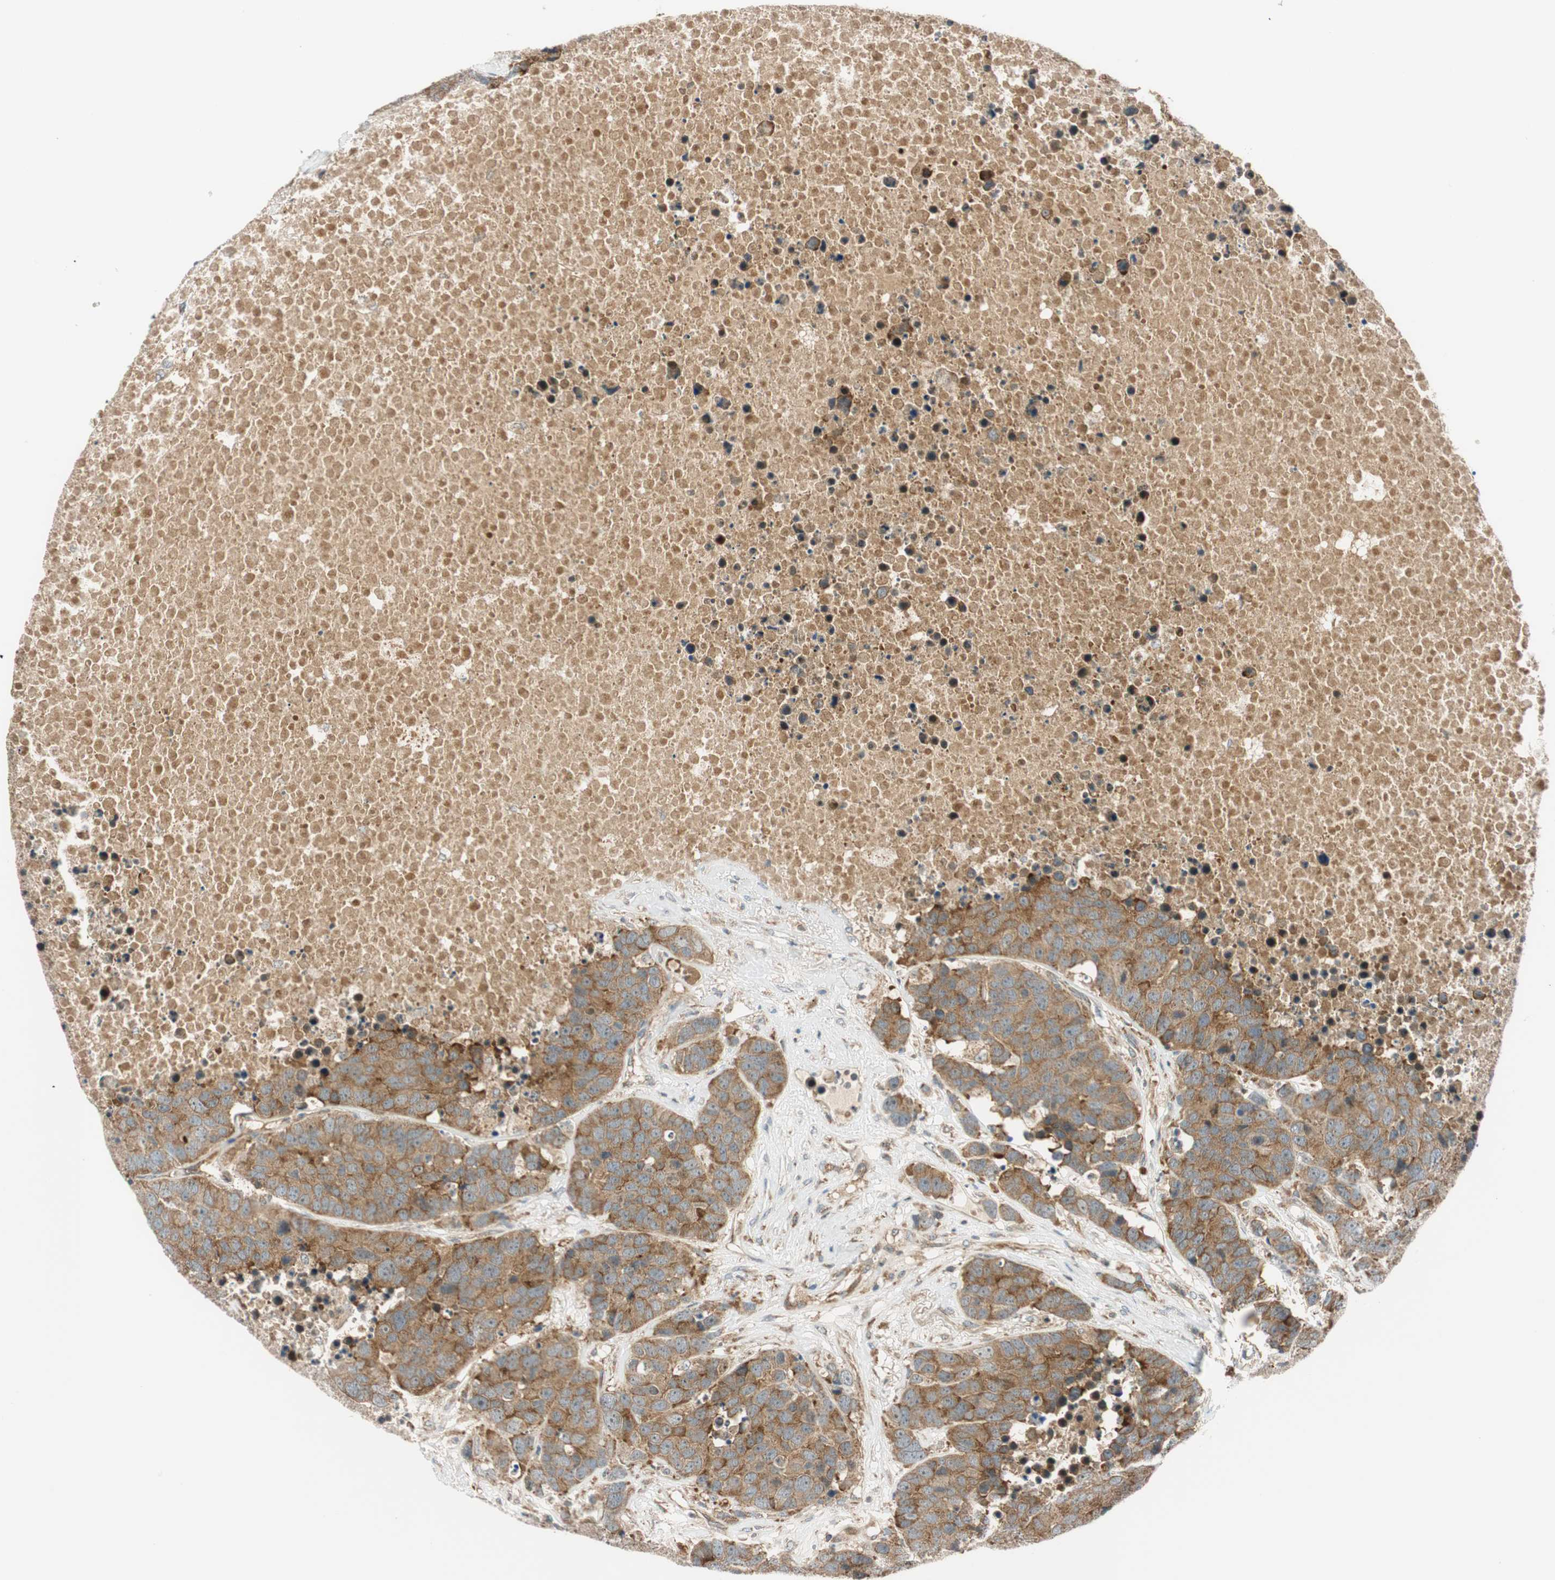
{"staining": {"intensity": "strong", "quantity": ">75%", "location": "cytoplasmic/membranous"}, "tissue": "carcinoid", "cell_type": "Tumor cells", "image_type": "cancer", "snomed": [{"axis": "morphology", "description": "Carcinoid, malignant, NOS"}, {"axis": "topography", "description": "Lung"}], "caption": "Immunohistochemistry image of human carcinoid stained for a protein (brown), which reveals high levels of strong cytoplasmic/membranous expression in approximately >75% of tumor cells.", "gene": "ABI1", "patient": {"sex": "male", "age": 60}}